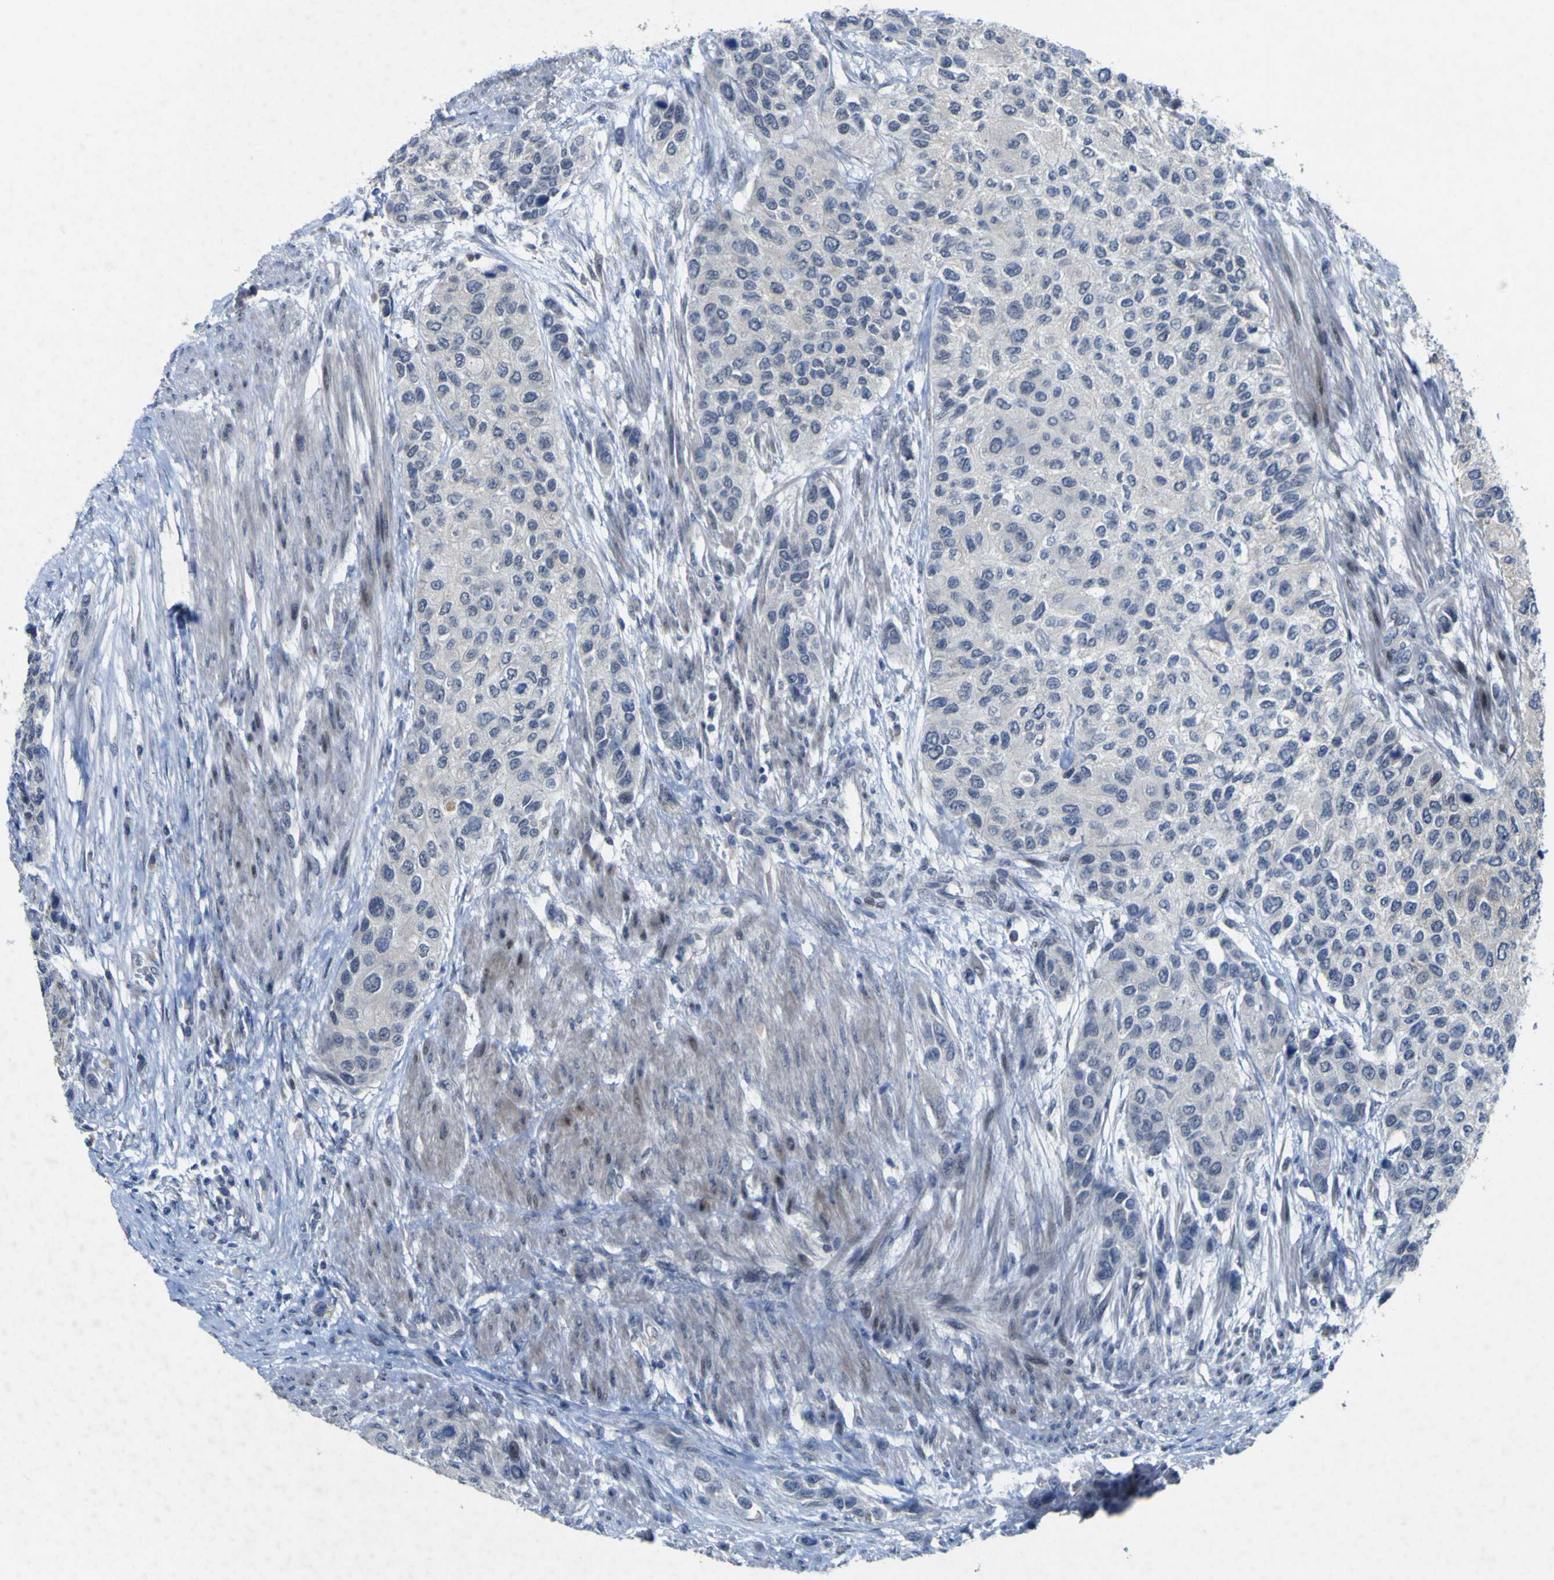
{"staining": {"intensity": "negative", "quantity": "none", "location": "none"}, "tissue": "urothelial cancer", "cell_type": "Tumor cells", "image_type": "cancer", "snomed": [{"axis": "morphology", "description": "Urothelial carcinoma, High grade"}, {"axis": "topography", "description": "Urinary bladder"}], "caption": "The photomicrograph shows no significant positivity in tumor cells of urothelial carcinoma (high-grade). (DAB (3,3'-diaminobenzidine) immunohistochemistry (IHC) with hematoxylin counter stain).", "gene": "NAV1", "patient": {"sex": "female", "age": 56}}